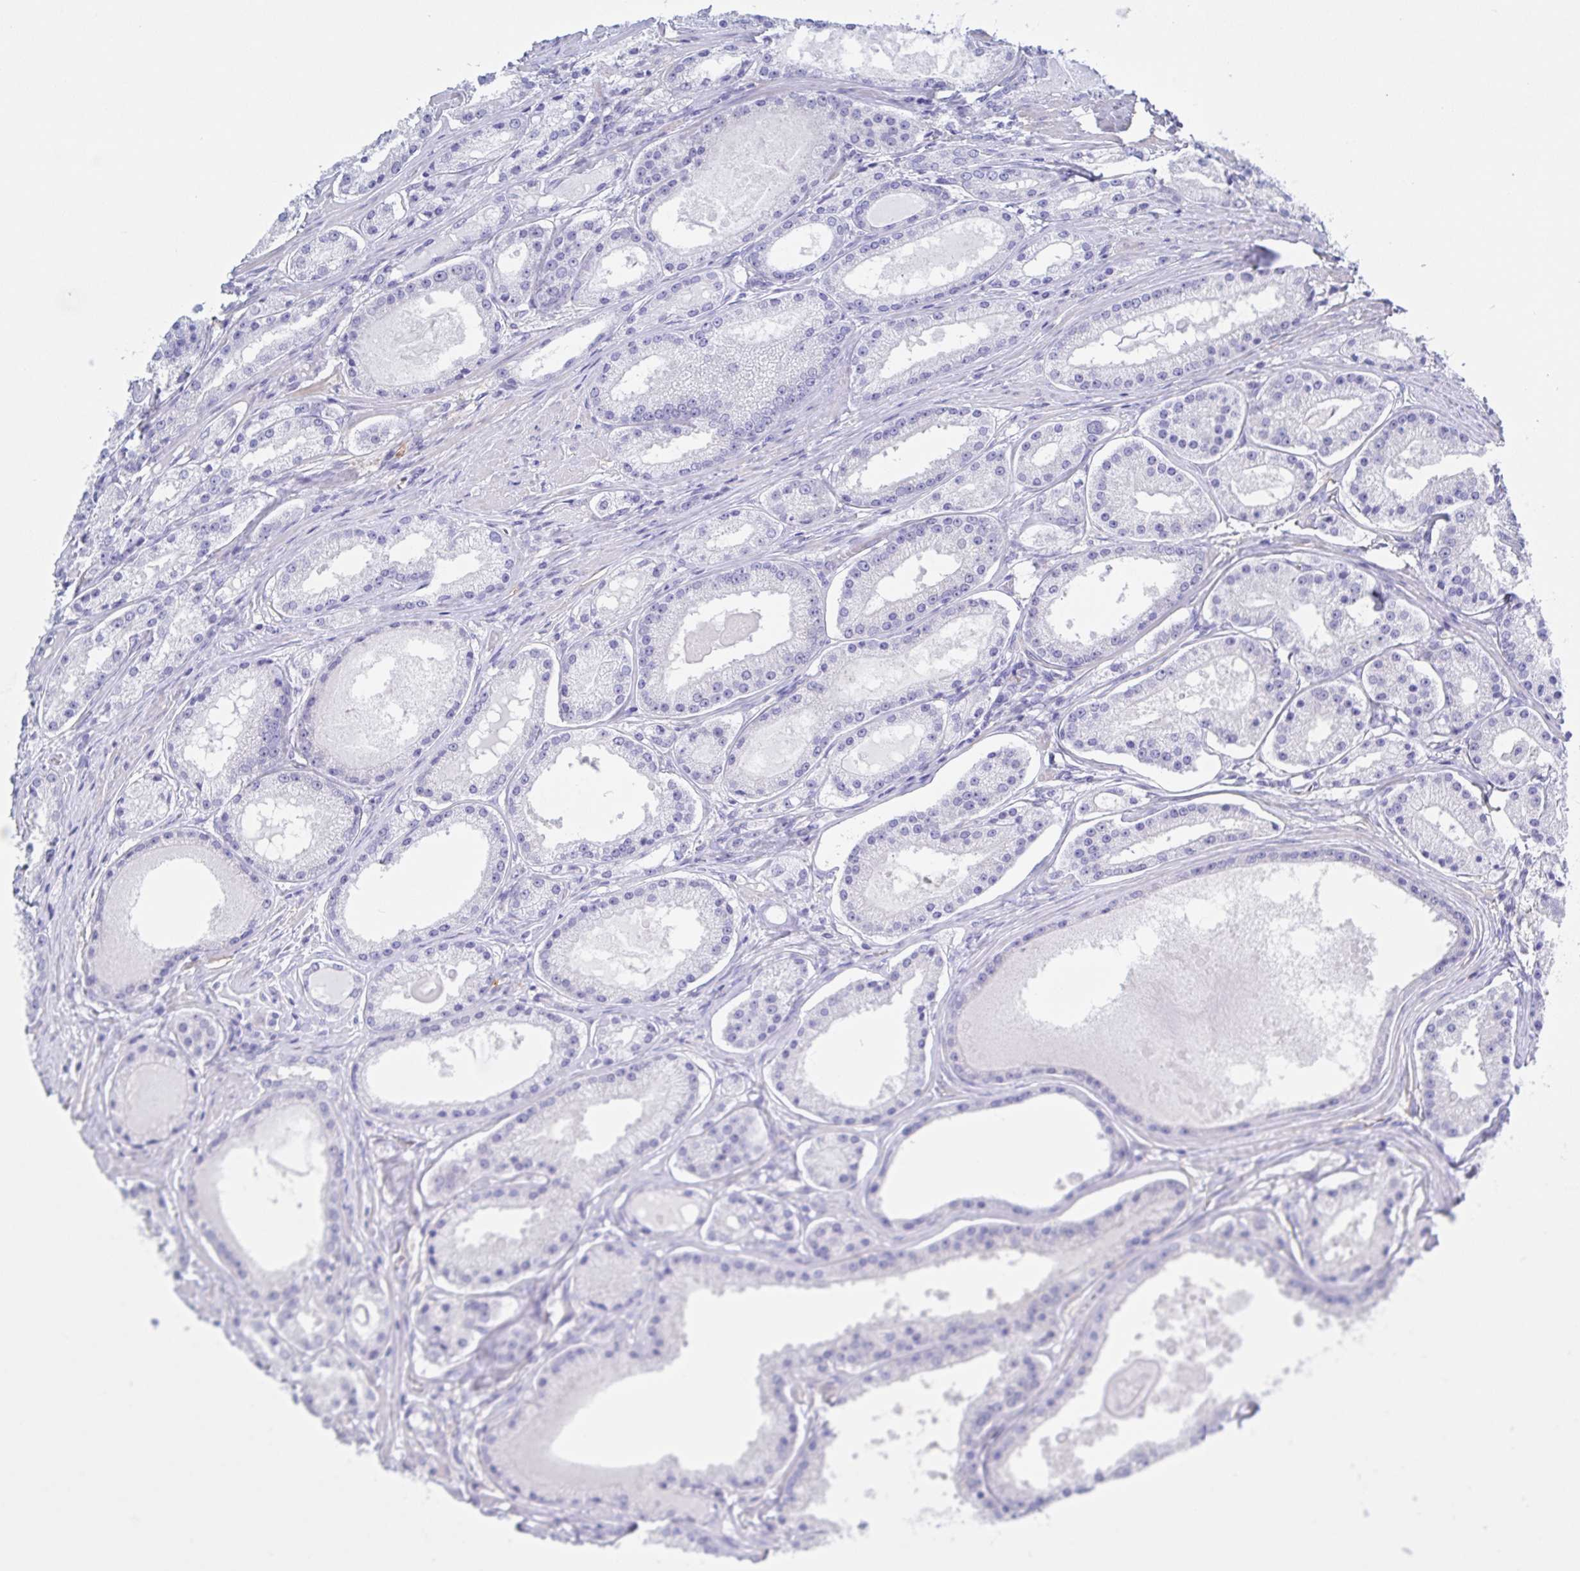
{"staining": {"intensity": "negative", "quantity": "none", "location": "none"}, "tissue": "prostate cancer", "cell_type": "Tumor cells", "image_type": "cancer", "snomed": [{"axis": "morphology", "description": "Adenocarcinoma, Low grade"}, {"axis": "topography", "description": "Prostate"}], "caption": "Immunohistochemistry (IHC) of prostate cancer demonstrates no staining in tumor cells.", "gene": "MUCL3", "patient": {"sex": "male", "age": 57}}